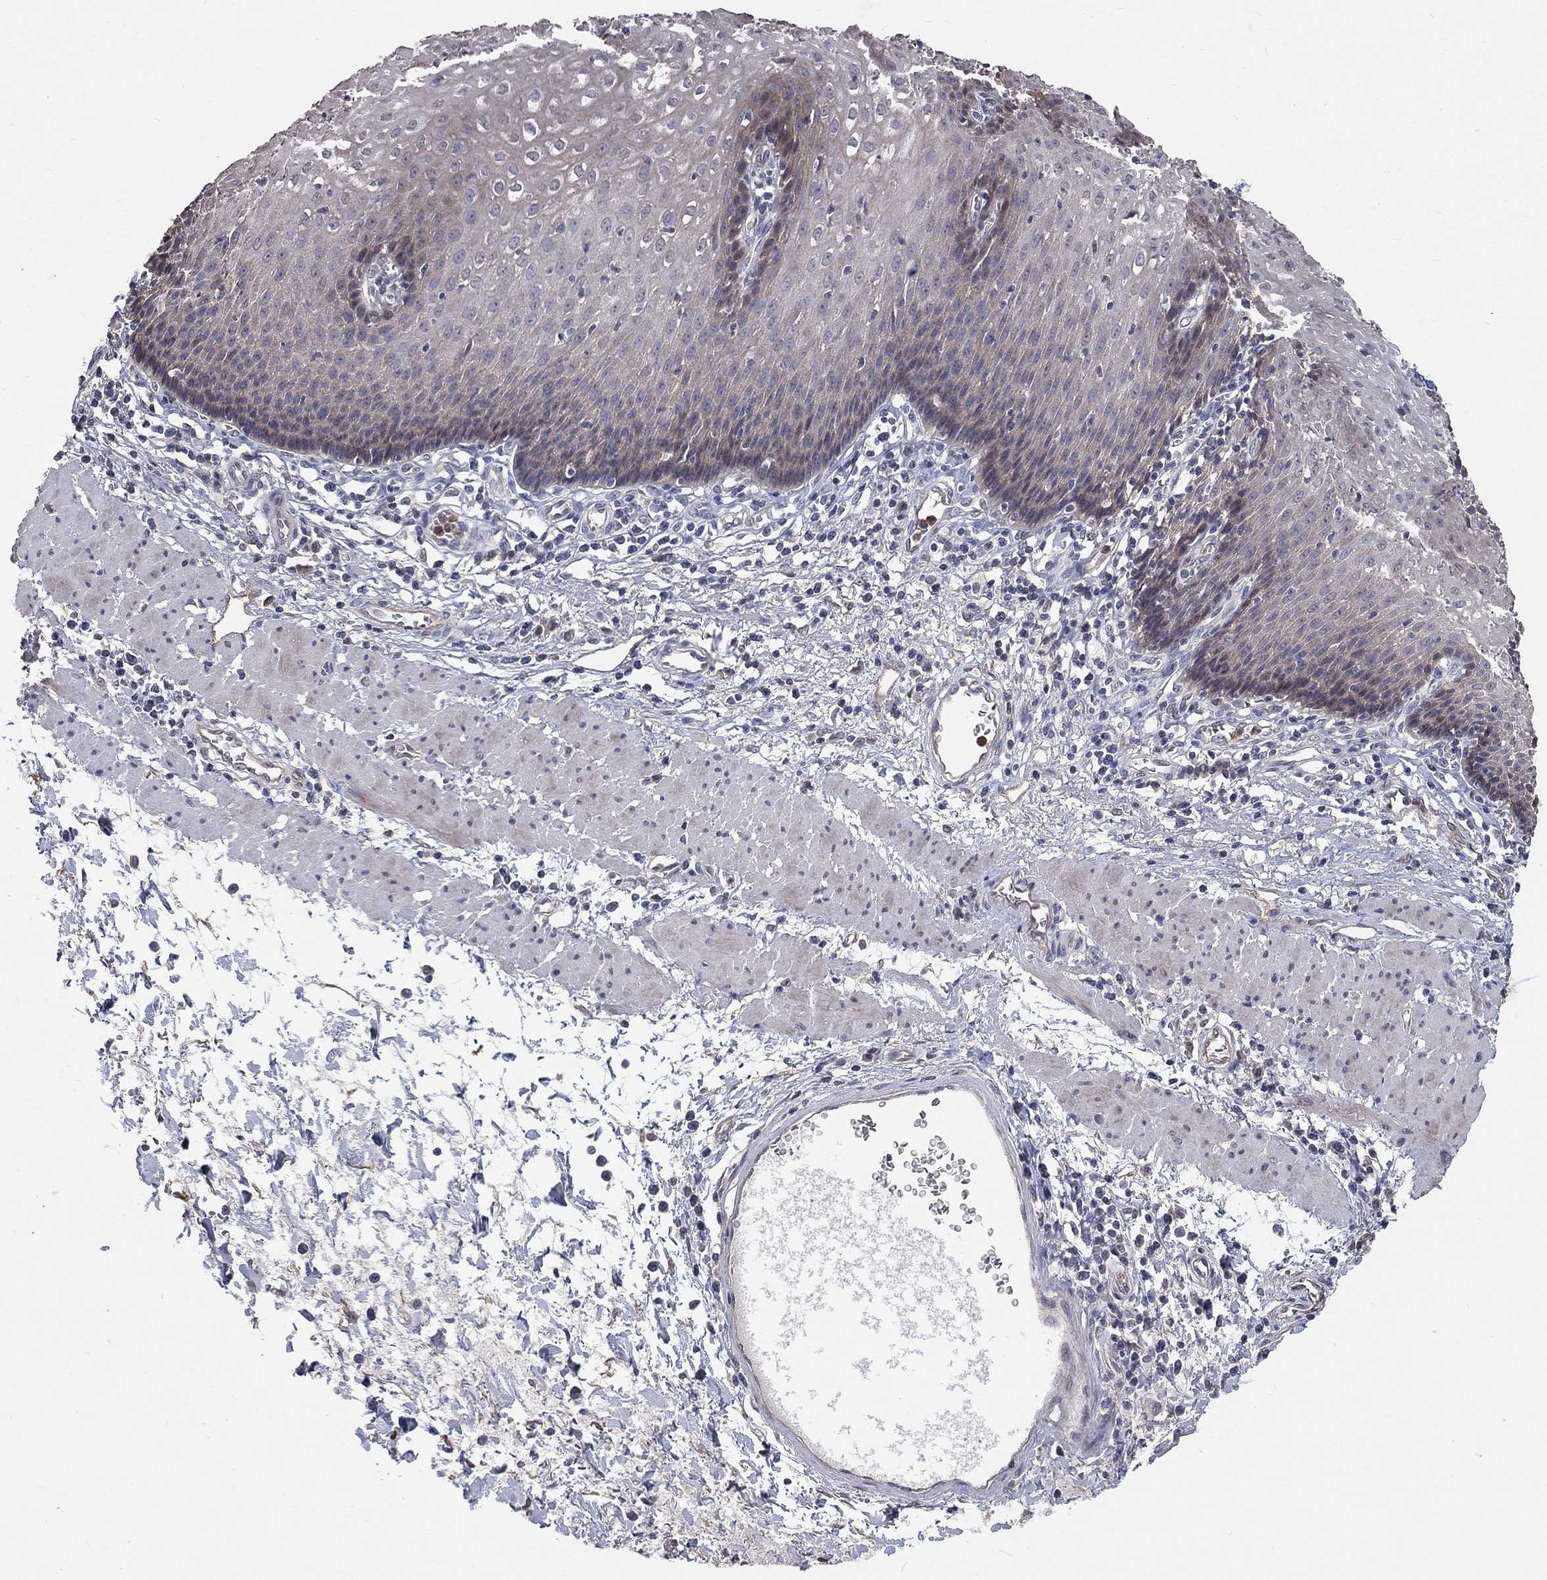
{"staining": {"intensity": "negative", "quantity": "none", "location": "none"}, "tissue": "esophagus", "cell_type": "Squamous epithelial cells", "image_type": "normal", "snomed": [{"axis": "morphology", "description": "Normal tissue, NOS"}, {"axis": "topography", "description": "Esophagus"}], "caption": "Esophagus stained for a protein using immunohistochemistry (IHC) demonstrates no positivity squamous epithelial cells.", "gene": "CHST5", "patient": {"sex": "male", "age": 57}}